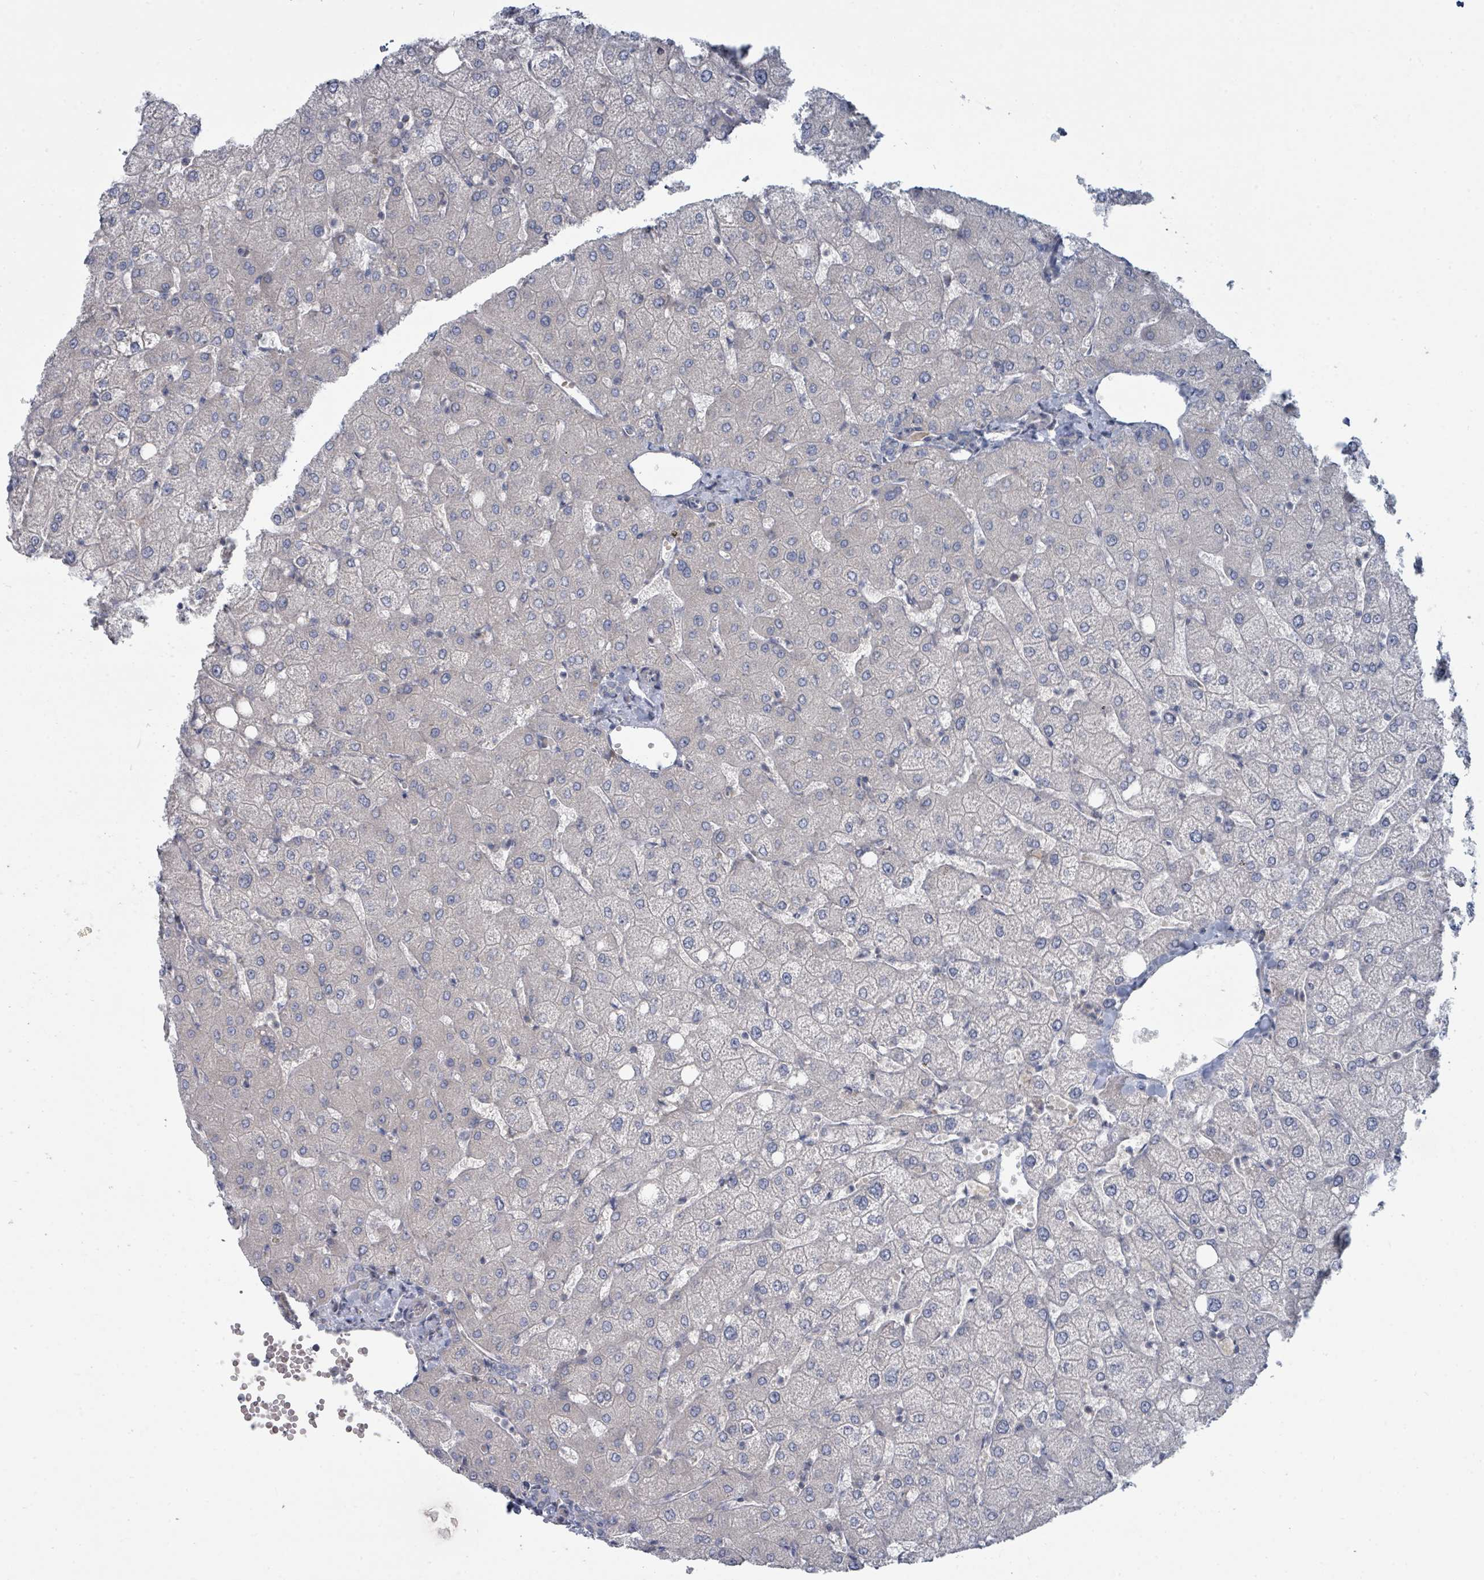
{"staining": {"intensity": "negative", "quantity": "none", "location": "none"}, "tissue": "liver", "cell_type": "Cholangiocytes", "image_type": "normal", "snomed": [{"axis": "morphology", "description": "Normal tissue, NOS"}, {"axis": "topography", "description": "Liver"}], "caption": "Immunohistochemistry (IHC) of unremarkable human liver reveals no positivity in cholangiocytes.", "gene": "SLC25A45", "patient": {"sex": "female", "age": 54}}